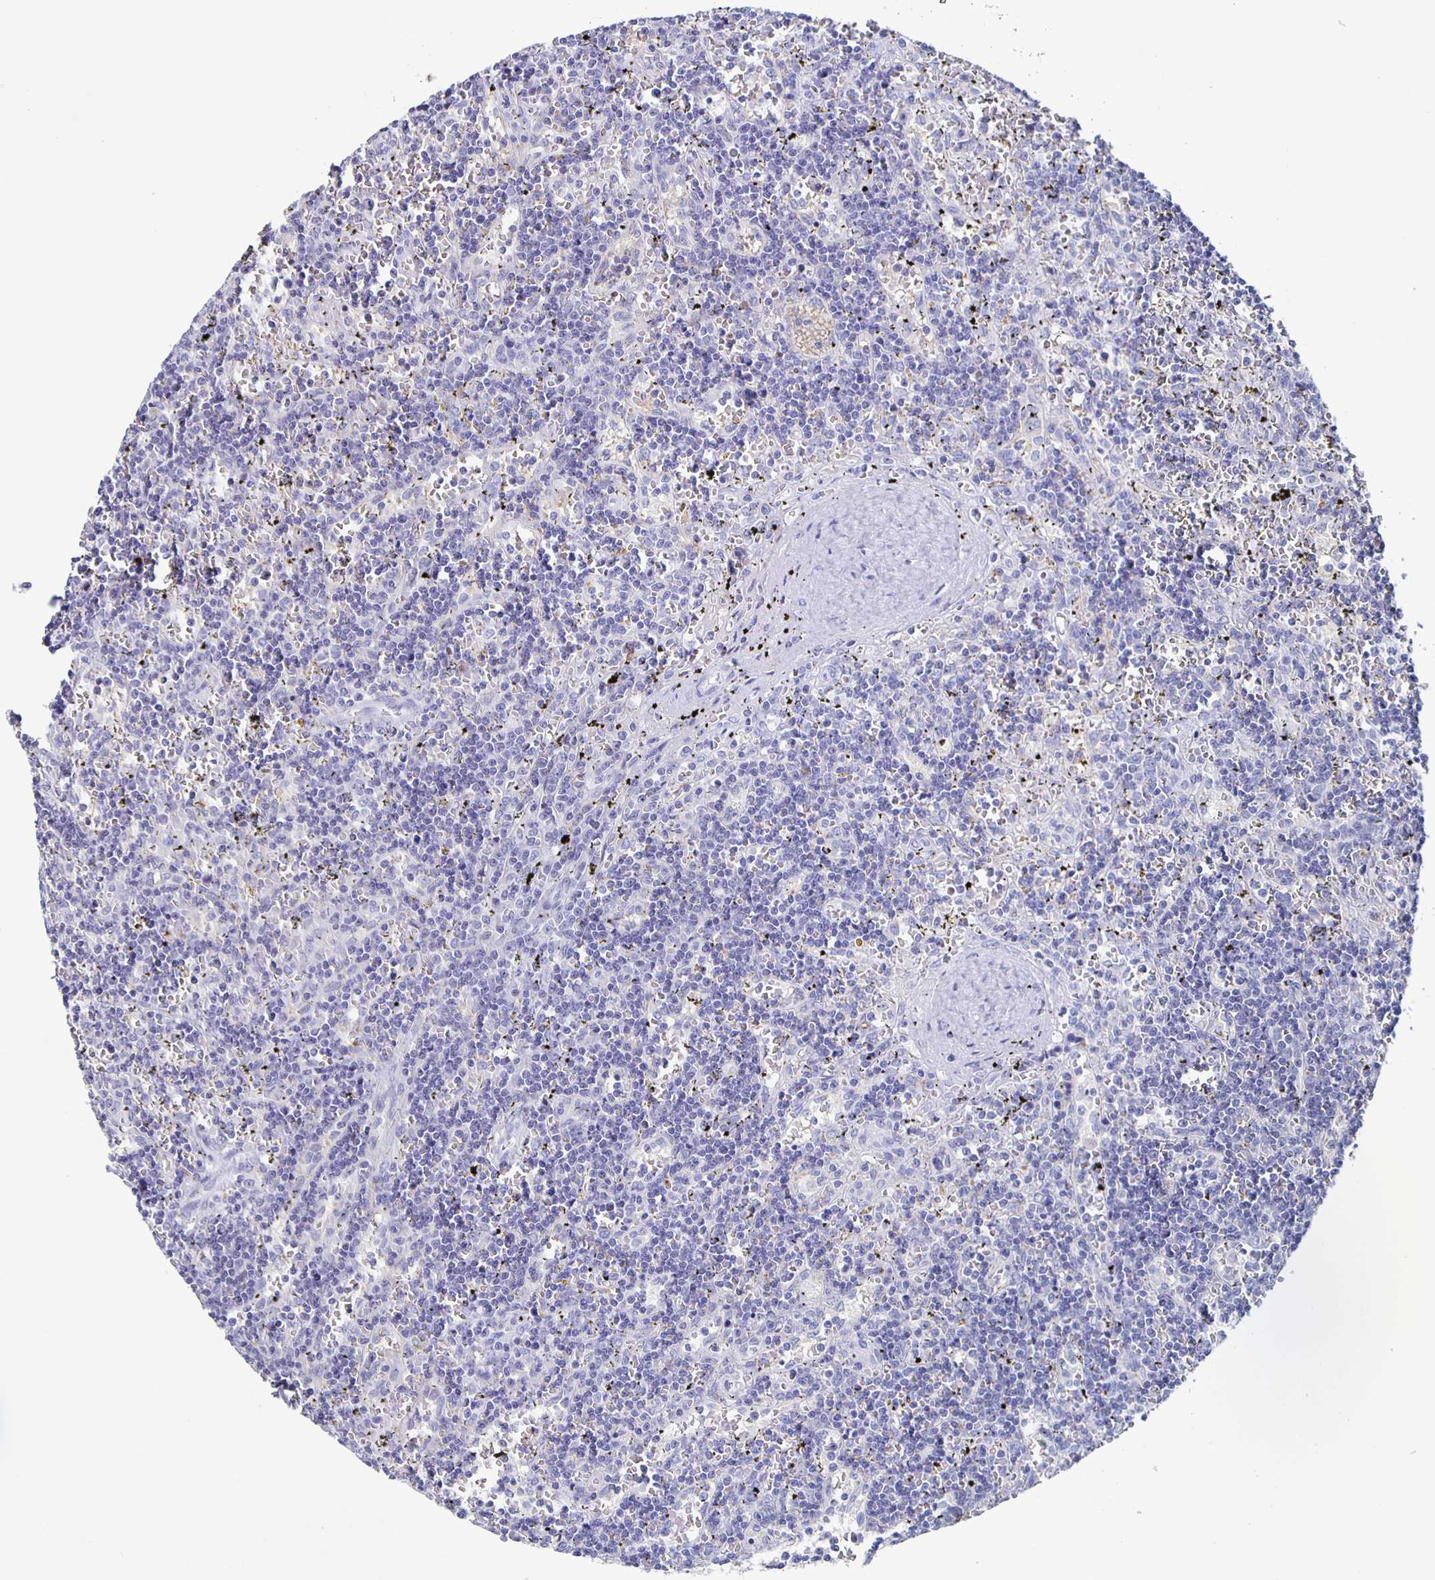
{"staining": {"intensity": "negative", "quantity": "none", "location": "none"}, "tissue": "lymphoma", "cell_type": "Tumor cells", "image_type": "cancer", "snomed": [{"axis": "morphology", "description": "Malignant lymphoma, non-Hodgkin's type, Low grade"}, {"axis": "topography", "description": "Spleen"}], "caption": "The IHC micrograph has no significant staining in tumor cells of low-grade malignant lymphoma, non-Hodgkin's type tissue. (Stains: DAB (3,3'-diaminobenzidine) IHC with hematoxylin counter stain, Microscopy: brightfield microscopy at high magnification).", "gene": "FGA", "patient": {"sex": "male", "age": 60}}